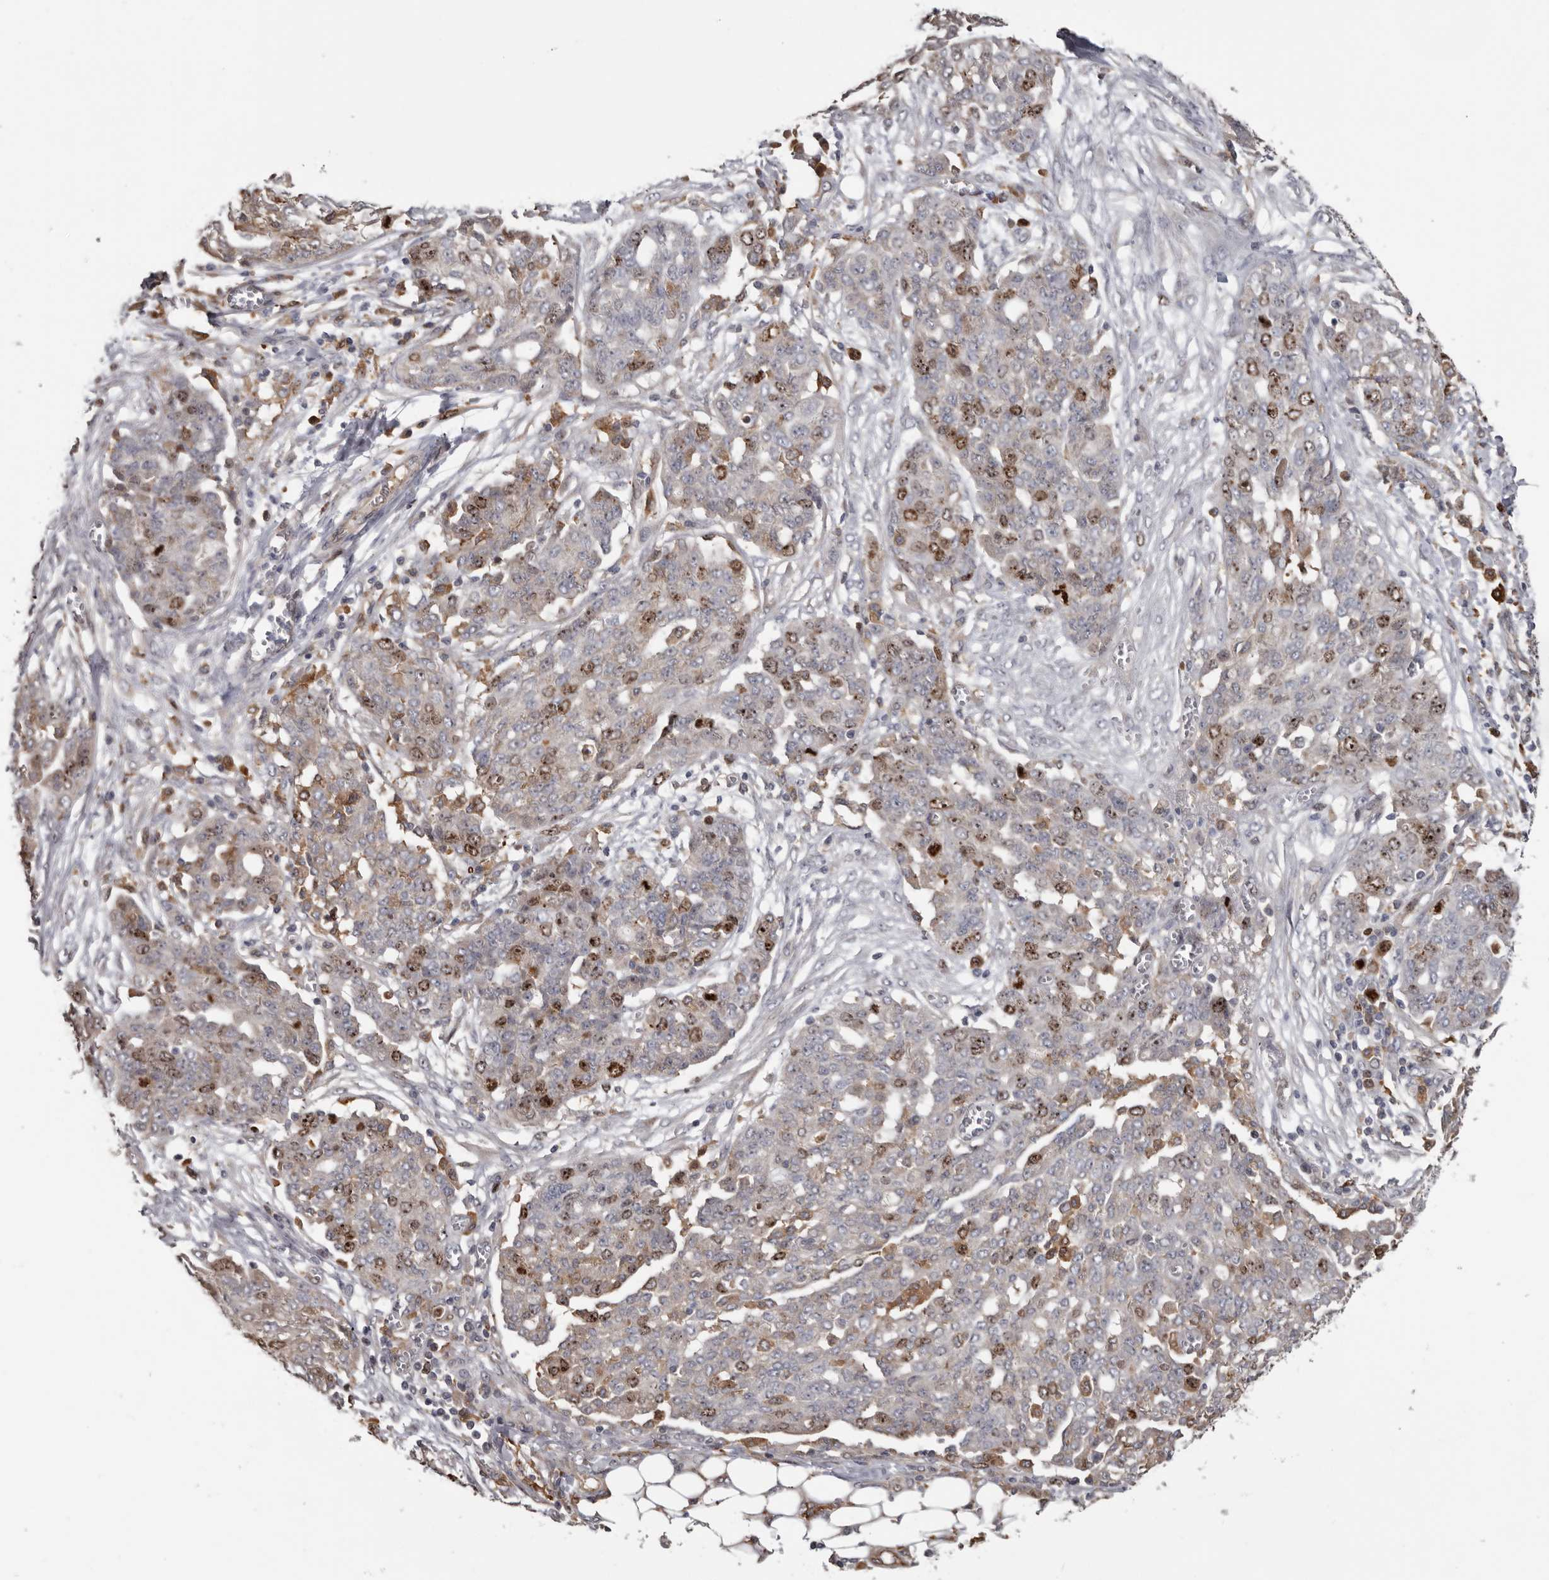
{"staining": {"intensity": "moderate", "quantity": "25%-75%", "location": "nuclear"}, "tissue": "ovarian cancer", "cell_type": "Tumor cells", "image_type": "cancer", "snomed": [{"axis": "morphology", "description": "Cystadenocarcinoma, serous, NOS"}, {"axis": "topography", "description": "Soft tissue"}, {"axis": "topography", "description": "Ovary"}], "caption": "This micrograph exhibits immunohistochemistry (IHC) staining of ovarian cancer (serous cystadenocarcinoma), with medium moderate nuclear positivity in about 25%-75% of tumor cells.", "gene": "CDCA8", "patient": {"sex": "female", "age": 57}}